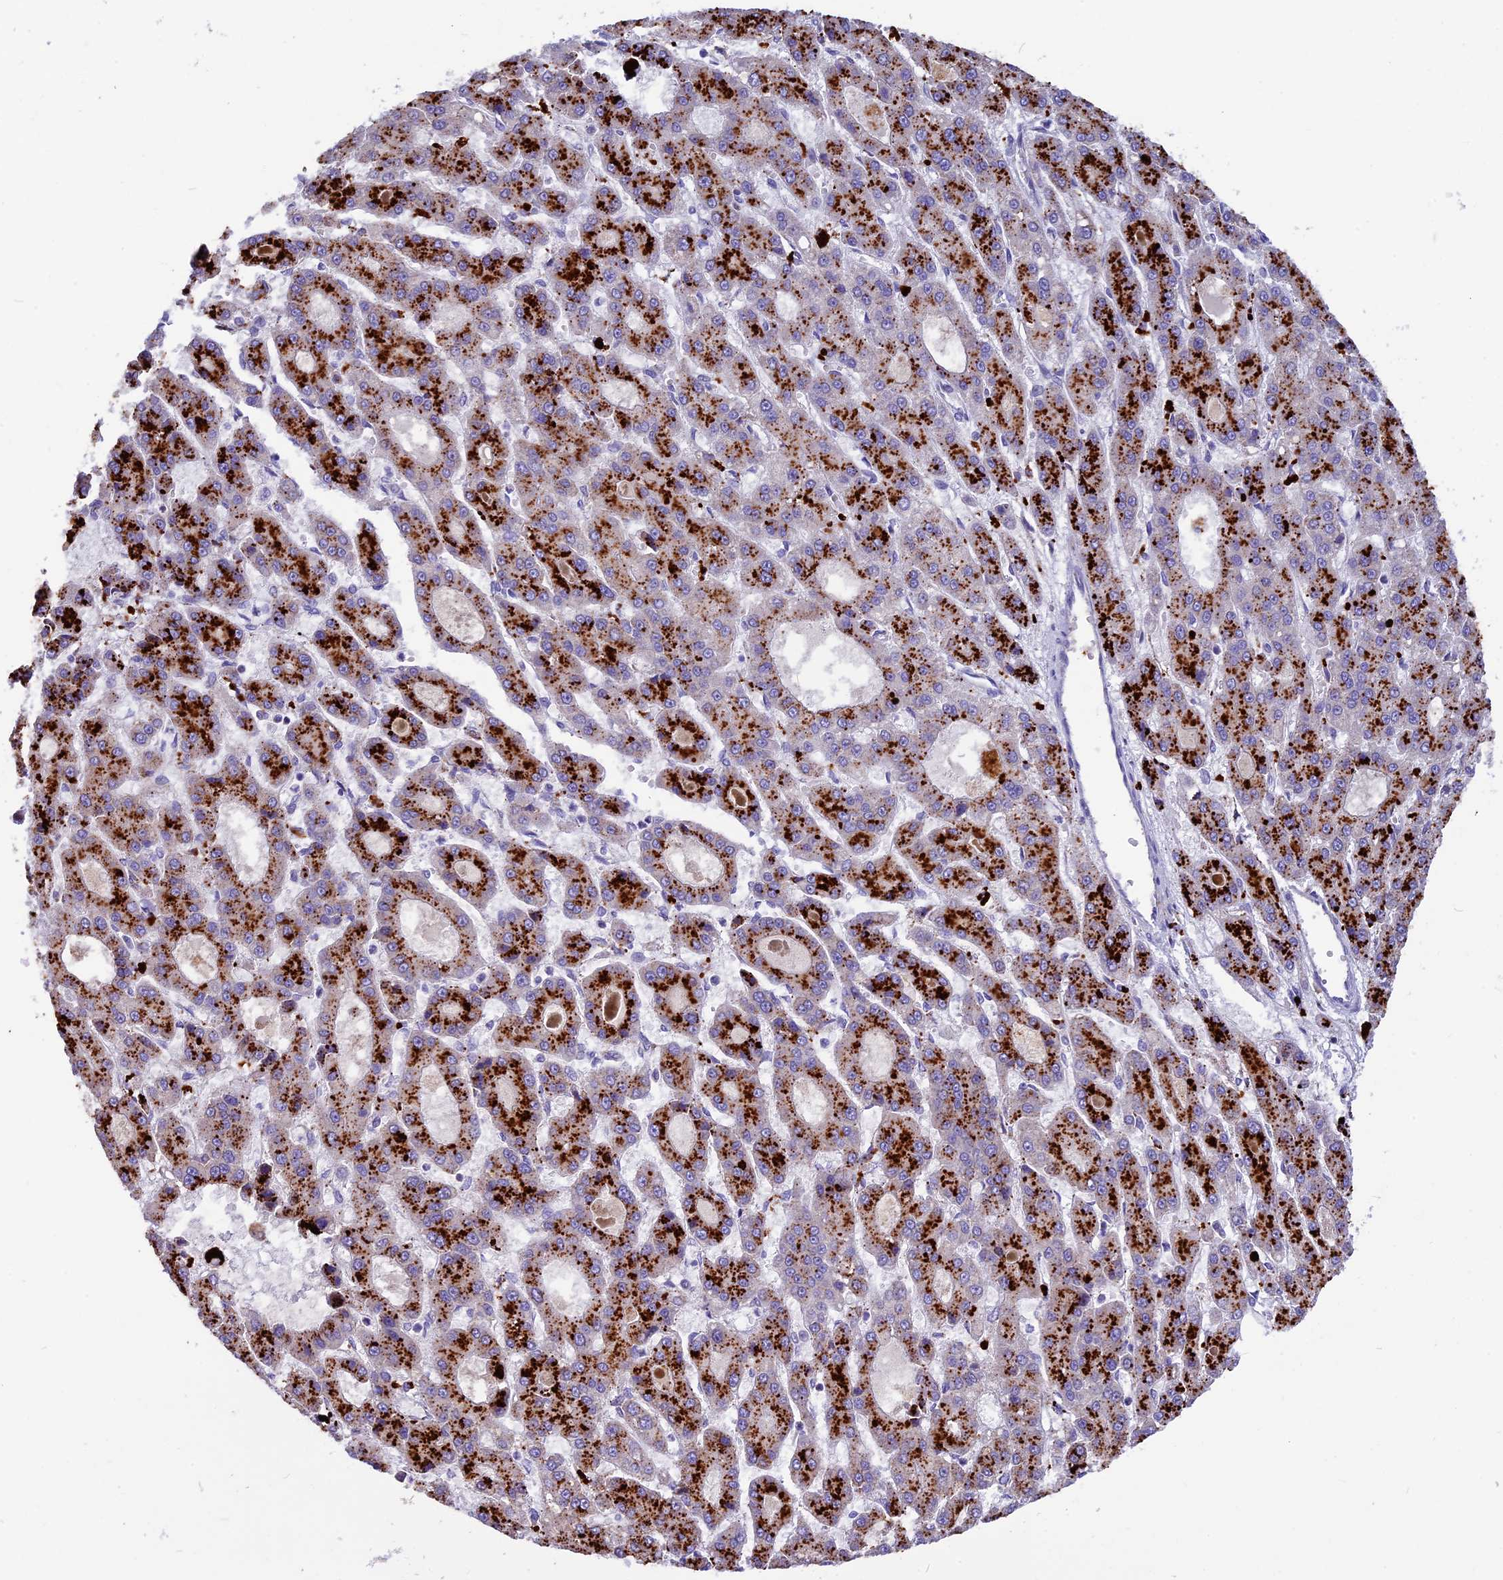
{"staining": {"intensity": "strong", "quantity": ">75%", "location": "cytoplasmic/membranous"}, "tissue": "liver cancer", "cell_type": "Tumor cells", "image_type": "cancer", "snomed": [{"axis": "morphology", "description": "Carcinoma, Hepatocellular, NOS"}, {"axis": "topography", "description": "Liver"}], "caption": "Protein expression analysis of liver cancer (hepatocellular carcinoma) displays strong cytoplasmic/membranous expression in about >75% of tumor cells. The staining was performed using DAB (3,3'-diaminobenzidine), with brown indicating positive protein expression. Nuclei are stained blue with hematoxylin.", "gene": "THRSP", "patient": {"sex": "male", "age": 70}}